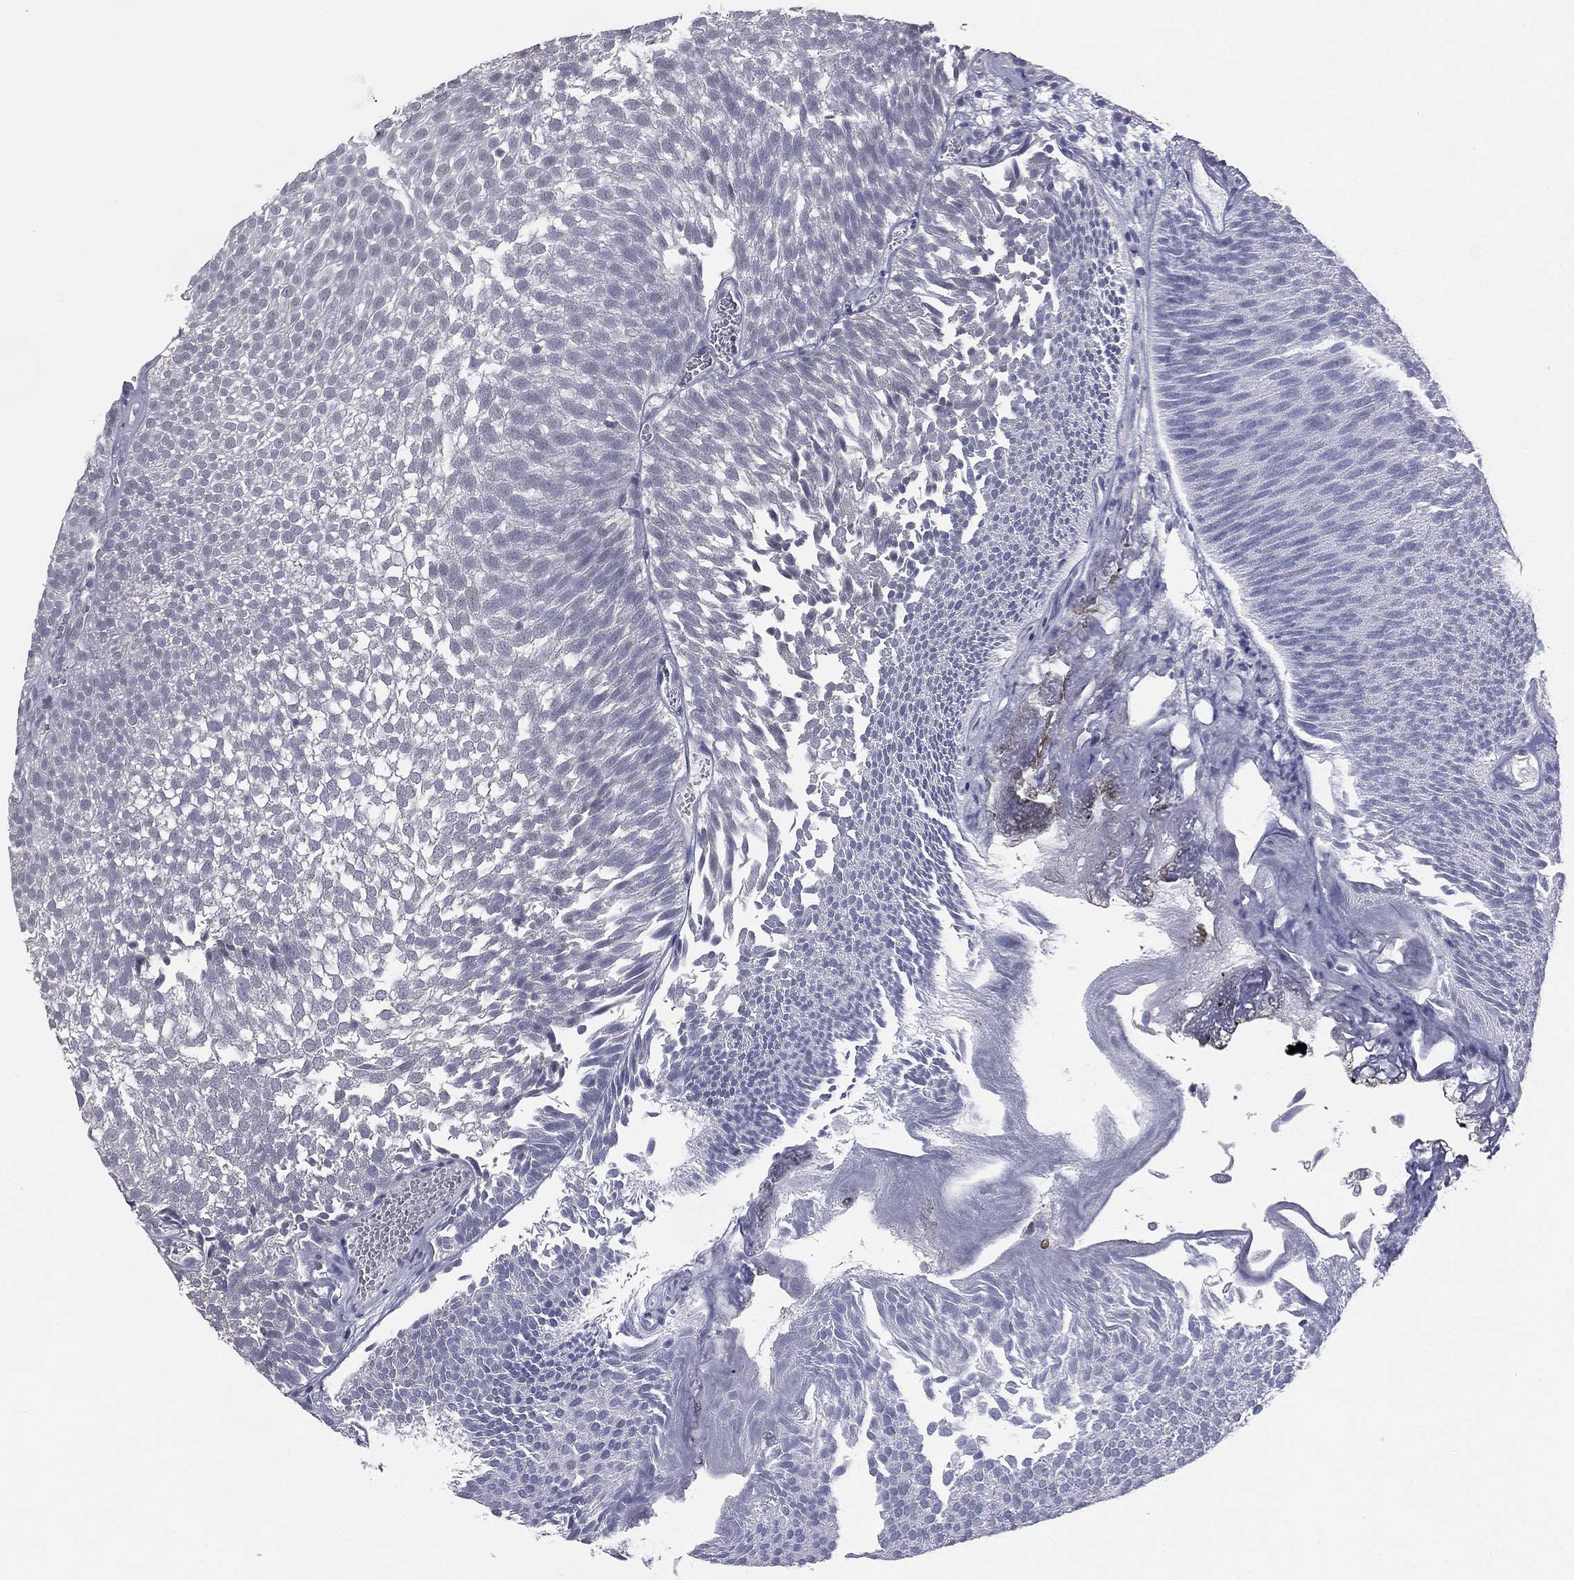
{"staining": {"intensity": "negative", "quantity": "none", "location": "none"}, "tissue": "urothelial cancer", "cell_type": "Tumor cells", "image_type": "cancer", "snomed": [{"axis": "morphology", "description": "Urothelial carcinoma, Low grade"}, {"axis": "topography", "description": "Urinary bladder"}], "caption": "The image exhibits no staining of tumor cells in urothelial carcinoma (low-grade).", "gene": "DMKN", "patient": {"sex": "male", "age": 52}}